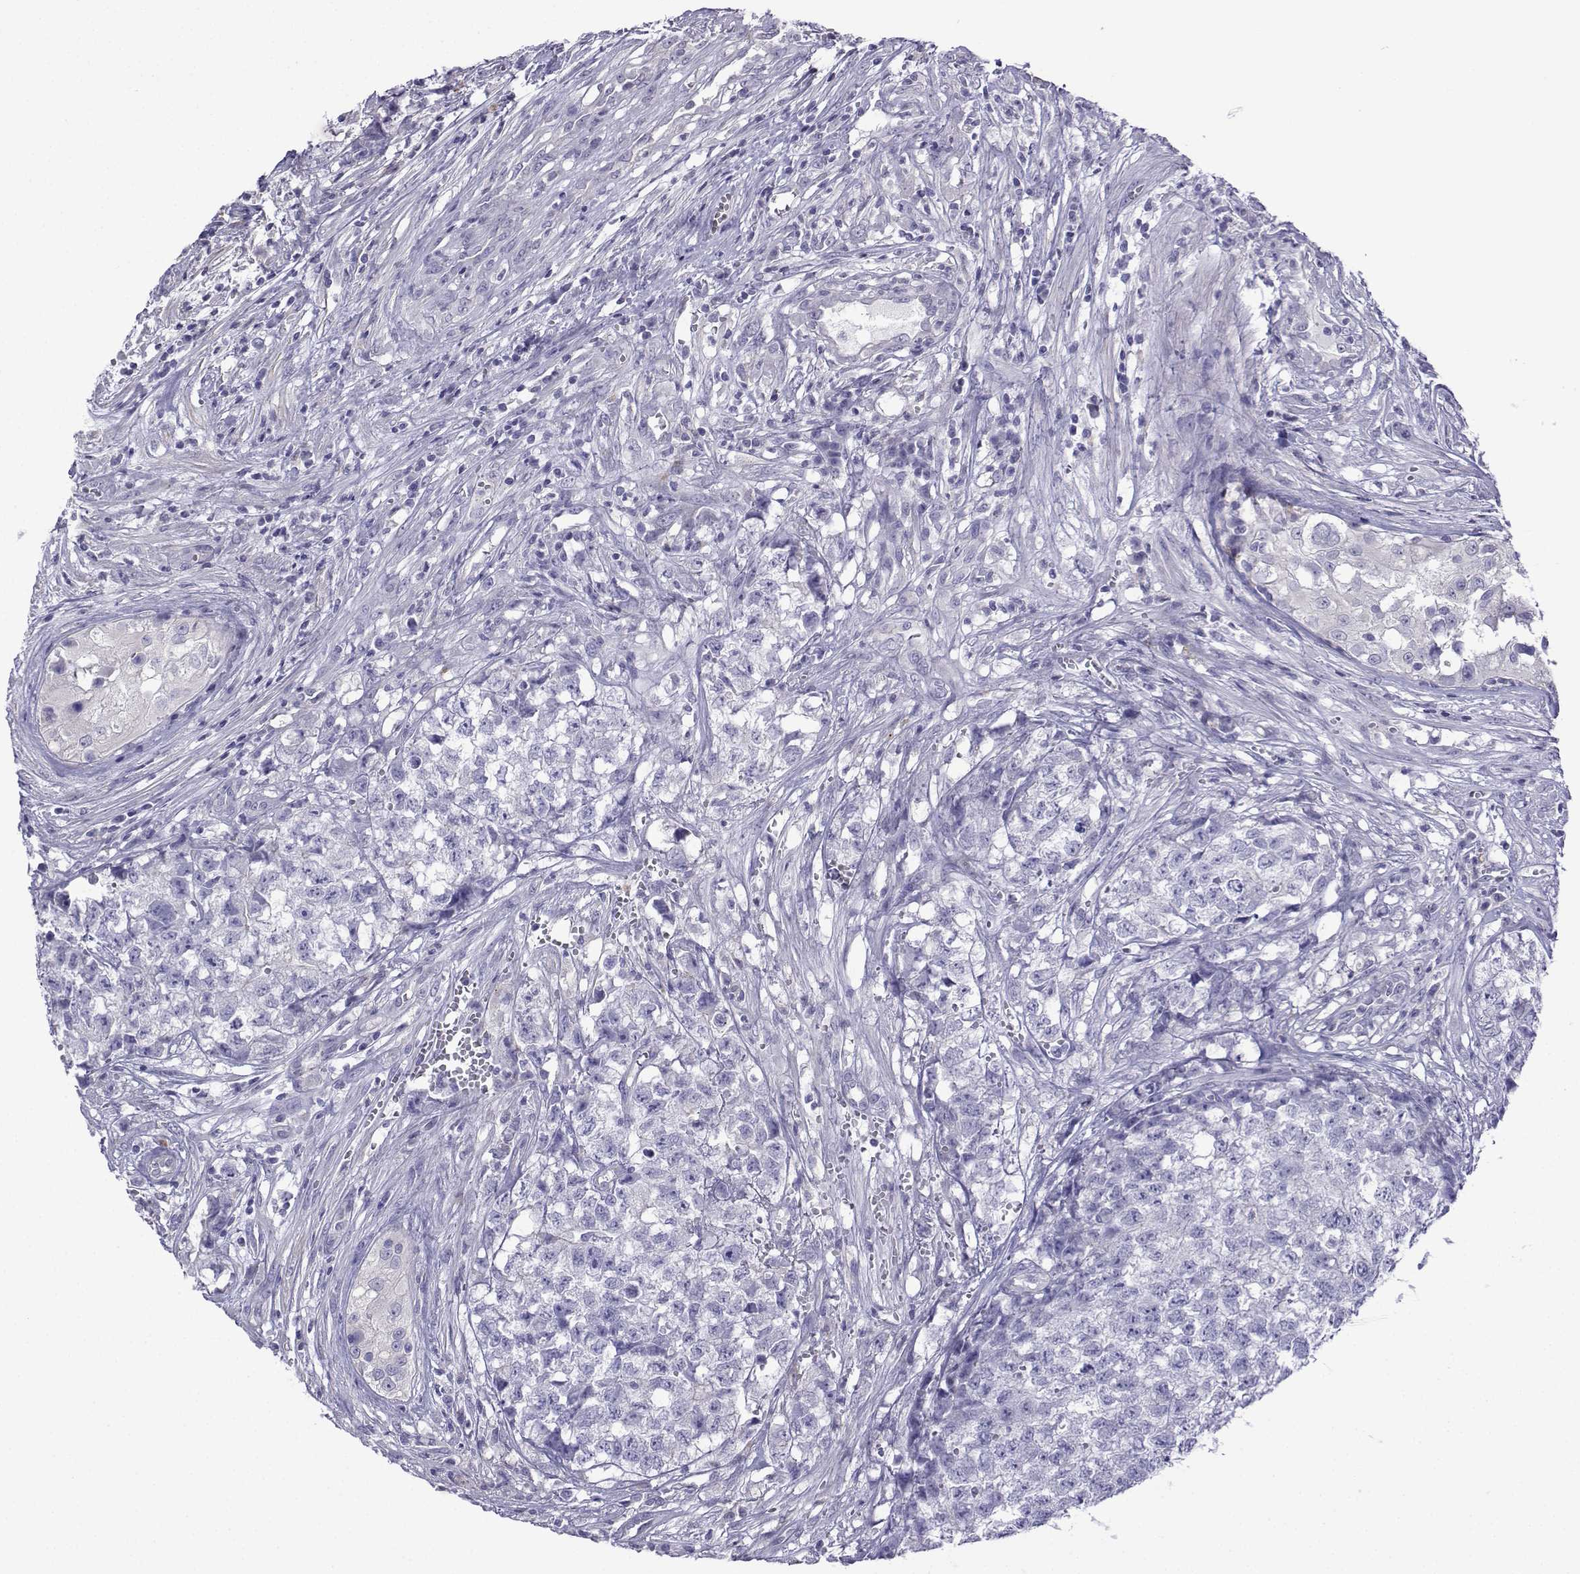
{"staining": {"intensity": "negative", "quantity": "none", "location": "none"}, "tissue": "testis cancer", "cell_type": "Tumor cells", "image_type": "cancer", "snomed": [{"axis": "morphology", "description": "Seminoma, NOS"}, {"axis": "morphology", "description": "Carcinoma, Embryonal, NOS"}, {"axis": "topography", "description": "Testis"}], "caption": "Immunohistochemical staining of seminoma (testis) demonstrates no significant expression in tumor cells. (Brightfield microscopy of DAB (3,3'-diaminobenzidine) IHC at high magnification).", "gene": "CFAP70", "patient": {"sex": "male", "age": 22}}